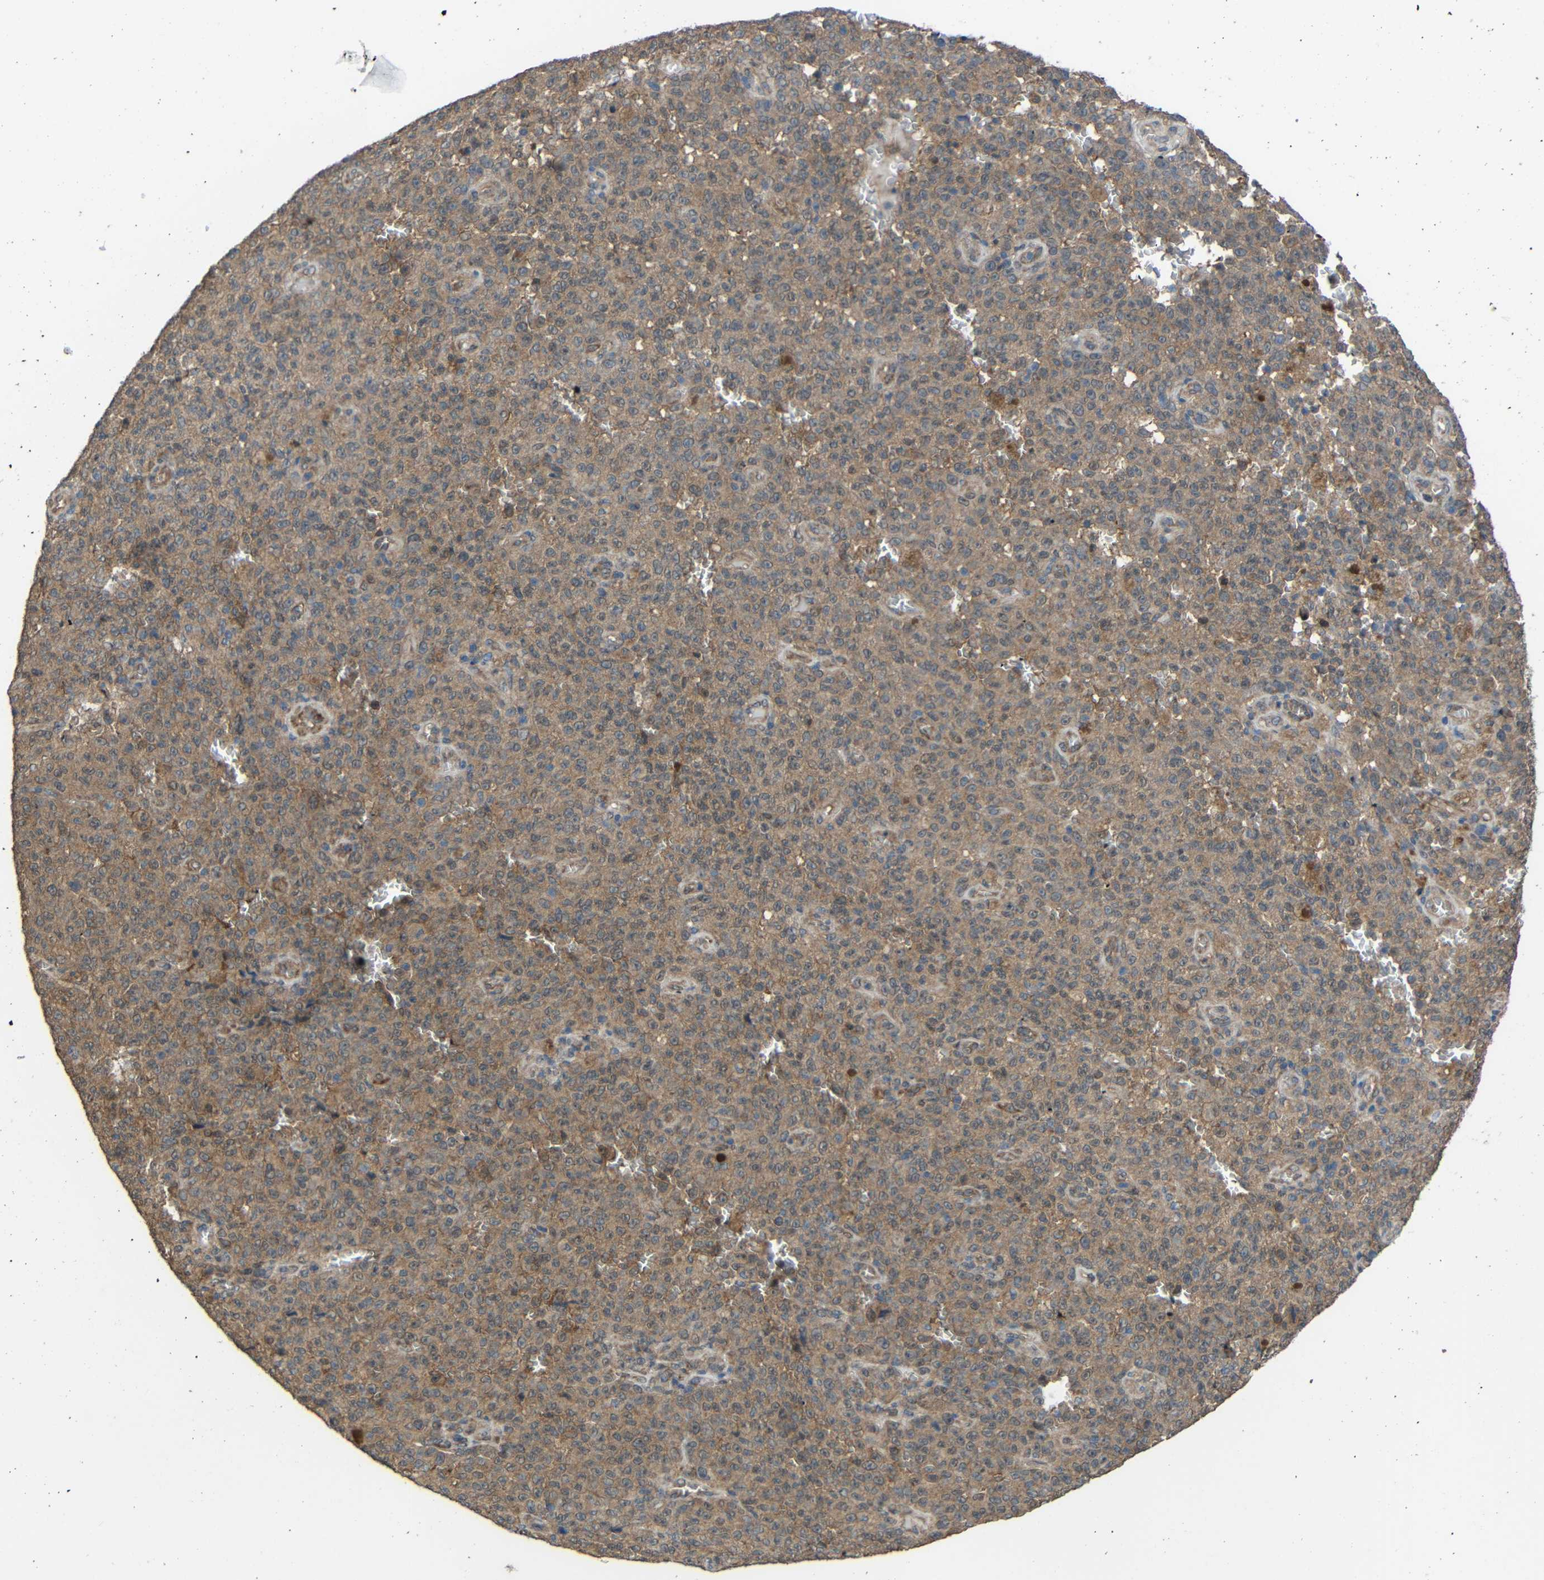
{"staining": {"intensity": "moderate", "quantity": ">75%", "location": "cytoplasmic/membranous"}, "tissue": "melanoma", "cell_type": "Tumor cells", "image_type": "cancer", "snomed": [{"axis": "morphology", "description": "Malignant melanoma, NOS"}, {"axis": "topography", "description": "Skin"}], "caption": "Brown immunohistochemical staining in human malignant melanoma displays moderate cytoplasmic/membranous expression in about >75% of tumor cells.", "gene": "CHST9", "patient": {"sex": "female", "age": 82}}